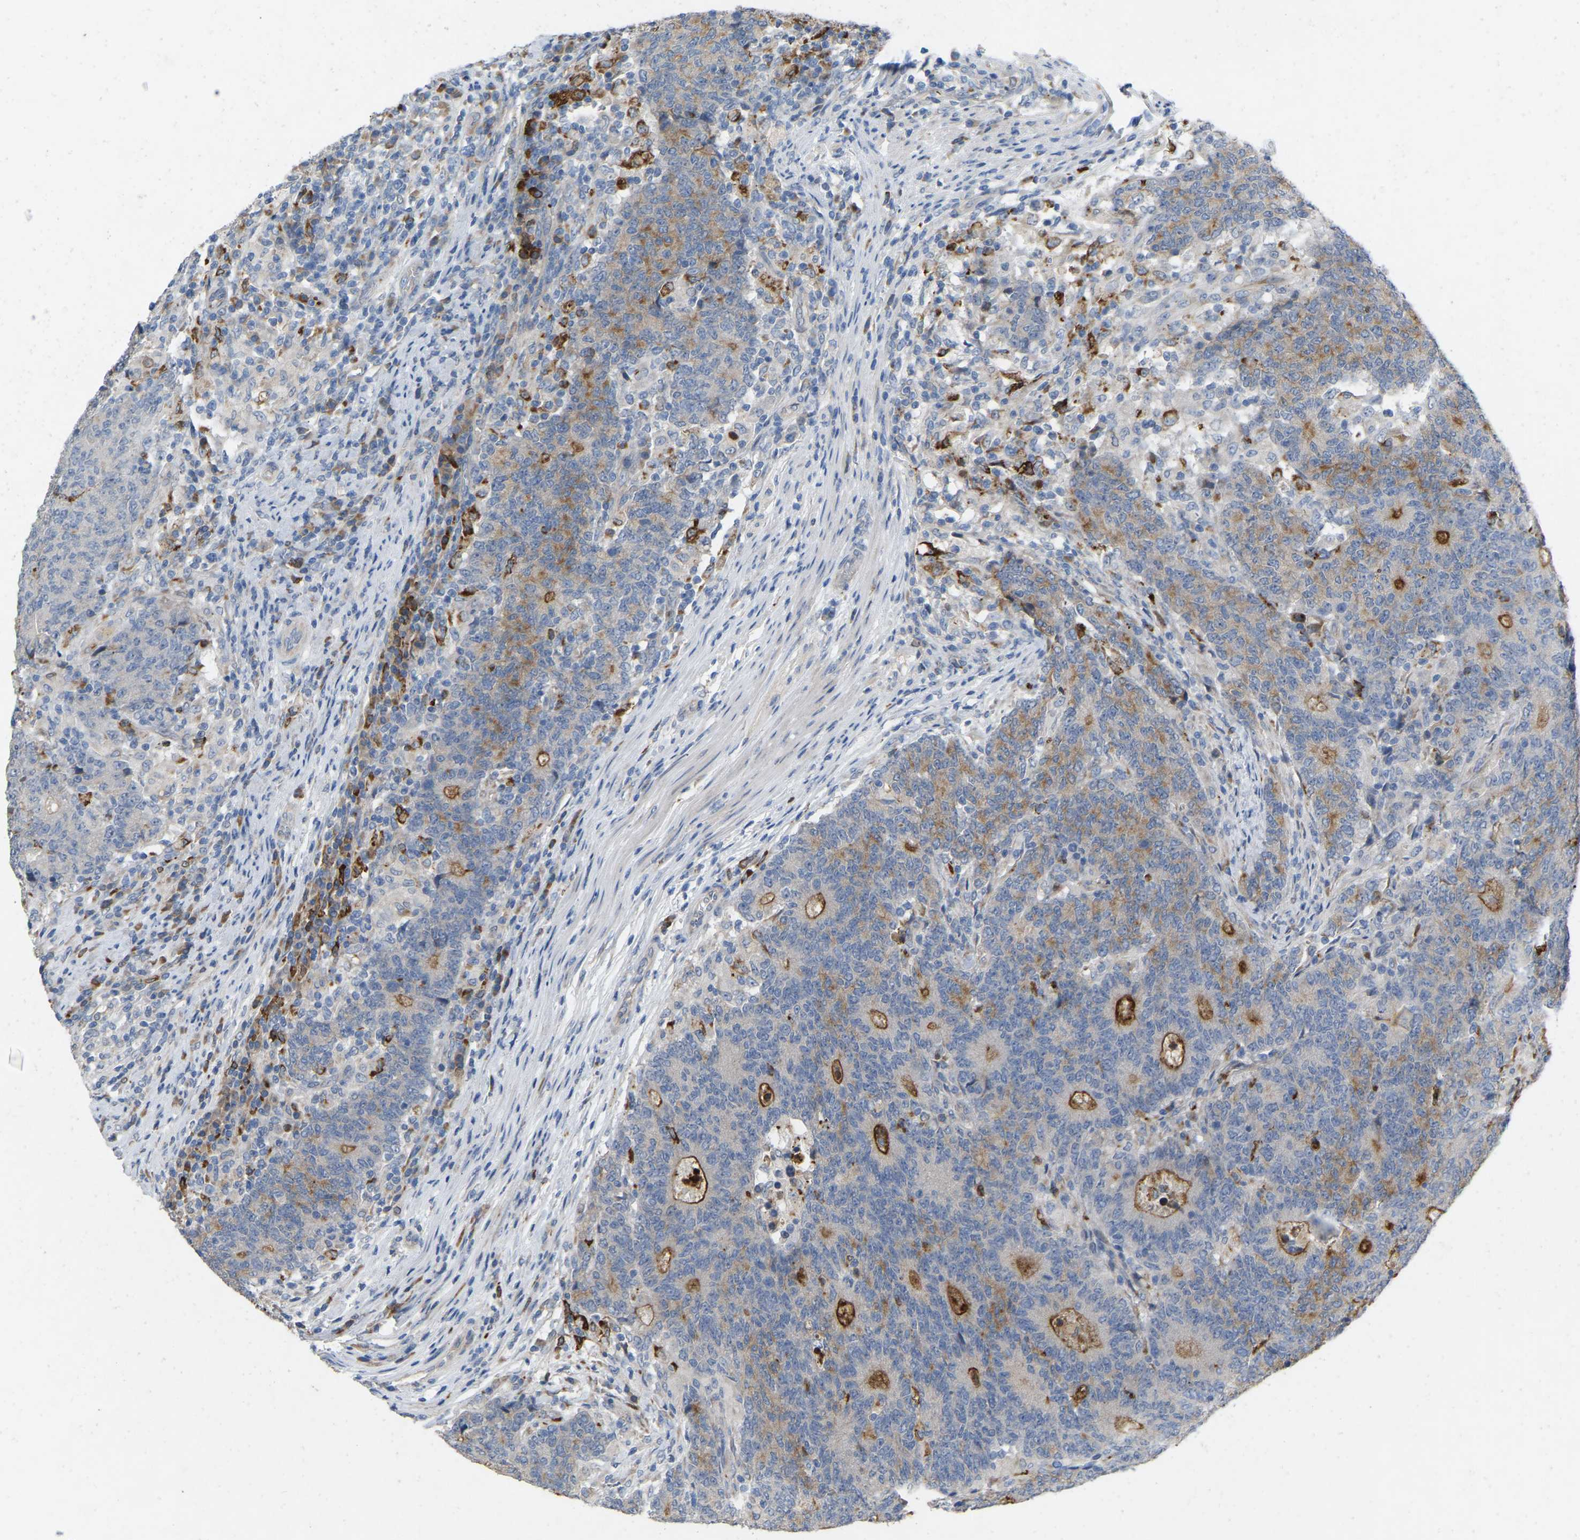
{"staining": {"intensity": "moderate", "quantity": "<25%", "location": "cytoplasmic/membranous"}, "tissue": "colorectal cancer", "cell_type": "Tumor cells", "image_type": "cancer", "snomed": [{"axis": "morphology", "description": "Normal tissue, NOS"}, {"axis": "morphology", "description": "Adenocarcinoma, NOS"}, {"axis": "topography", "description": "Colon"}], "caption": "About <25% of tumor cells in colorectal cancer (adenocarcinoma) exhibit moderate cytoplasmic/membranous protein positivity as visualized by brown immunohistochemical staining.", "gene": "RHEB", "patient": {"sex": "female", "age": 75}}